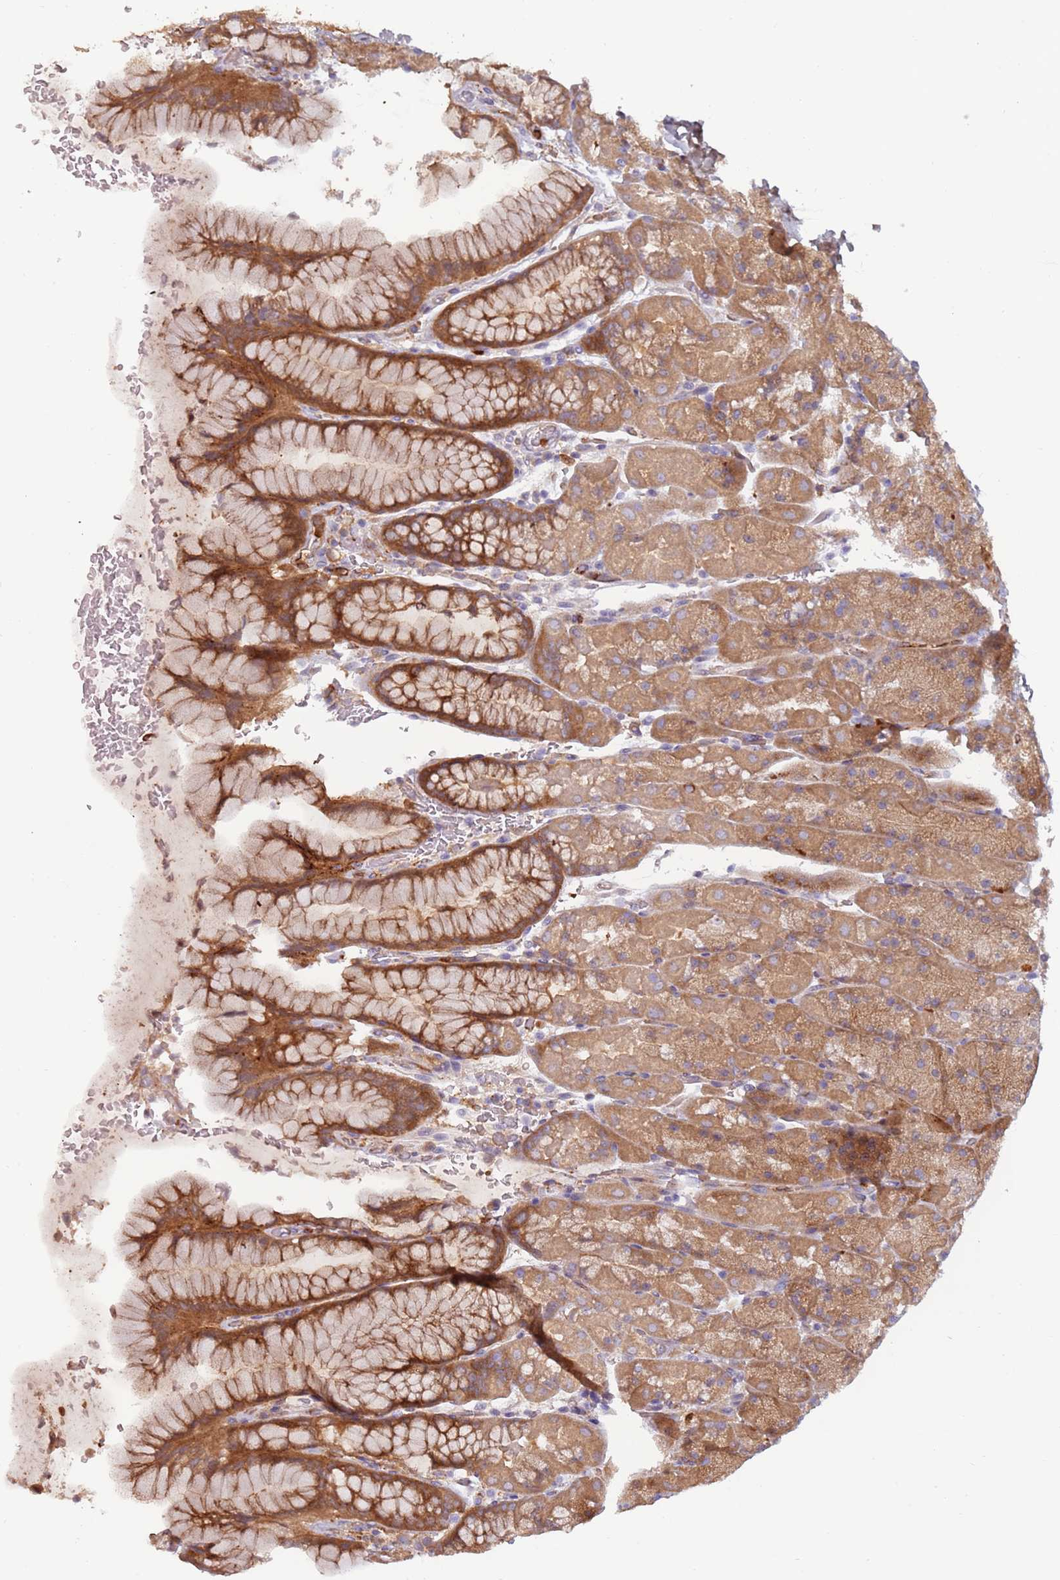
{"staining": {"intensity": "moderate", "quantity": ">75%", "location": "cytoplasmic/membranous"}, "tissue": "stomach", "cell_type": "Glandular cells", "image_type": "normal", "snomed": [{"axis": "morphology", "description": "Normal tissue, NOS"}, {"axis": "topography", "description": "Stomach, upper"}, {"axis": "topography", "description": "Stomach, lower"}], "caption": "Immunohistochemical staining of normal human stomach shows >75% levels of moderate cytoplasmic/membranous protein staining in about >75% of glandular cells. (Stains: DAB (3,3'-diaminobenzidine) in brown, nuclei in blue, Microscopy: brightfield microscopy at high magnification).", "gene": "NADK", "patient": {"sex": "male", "age": 67}}